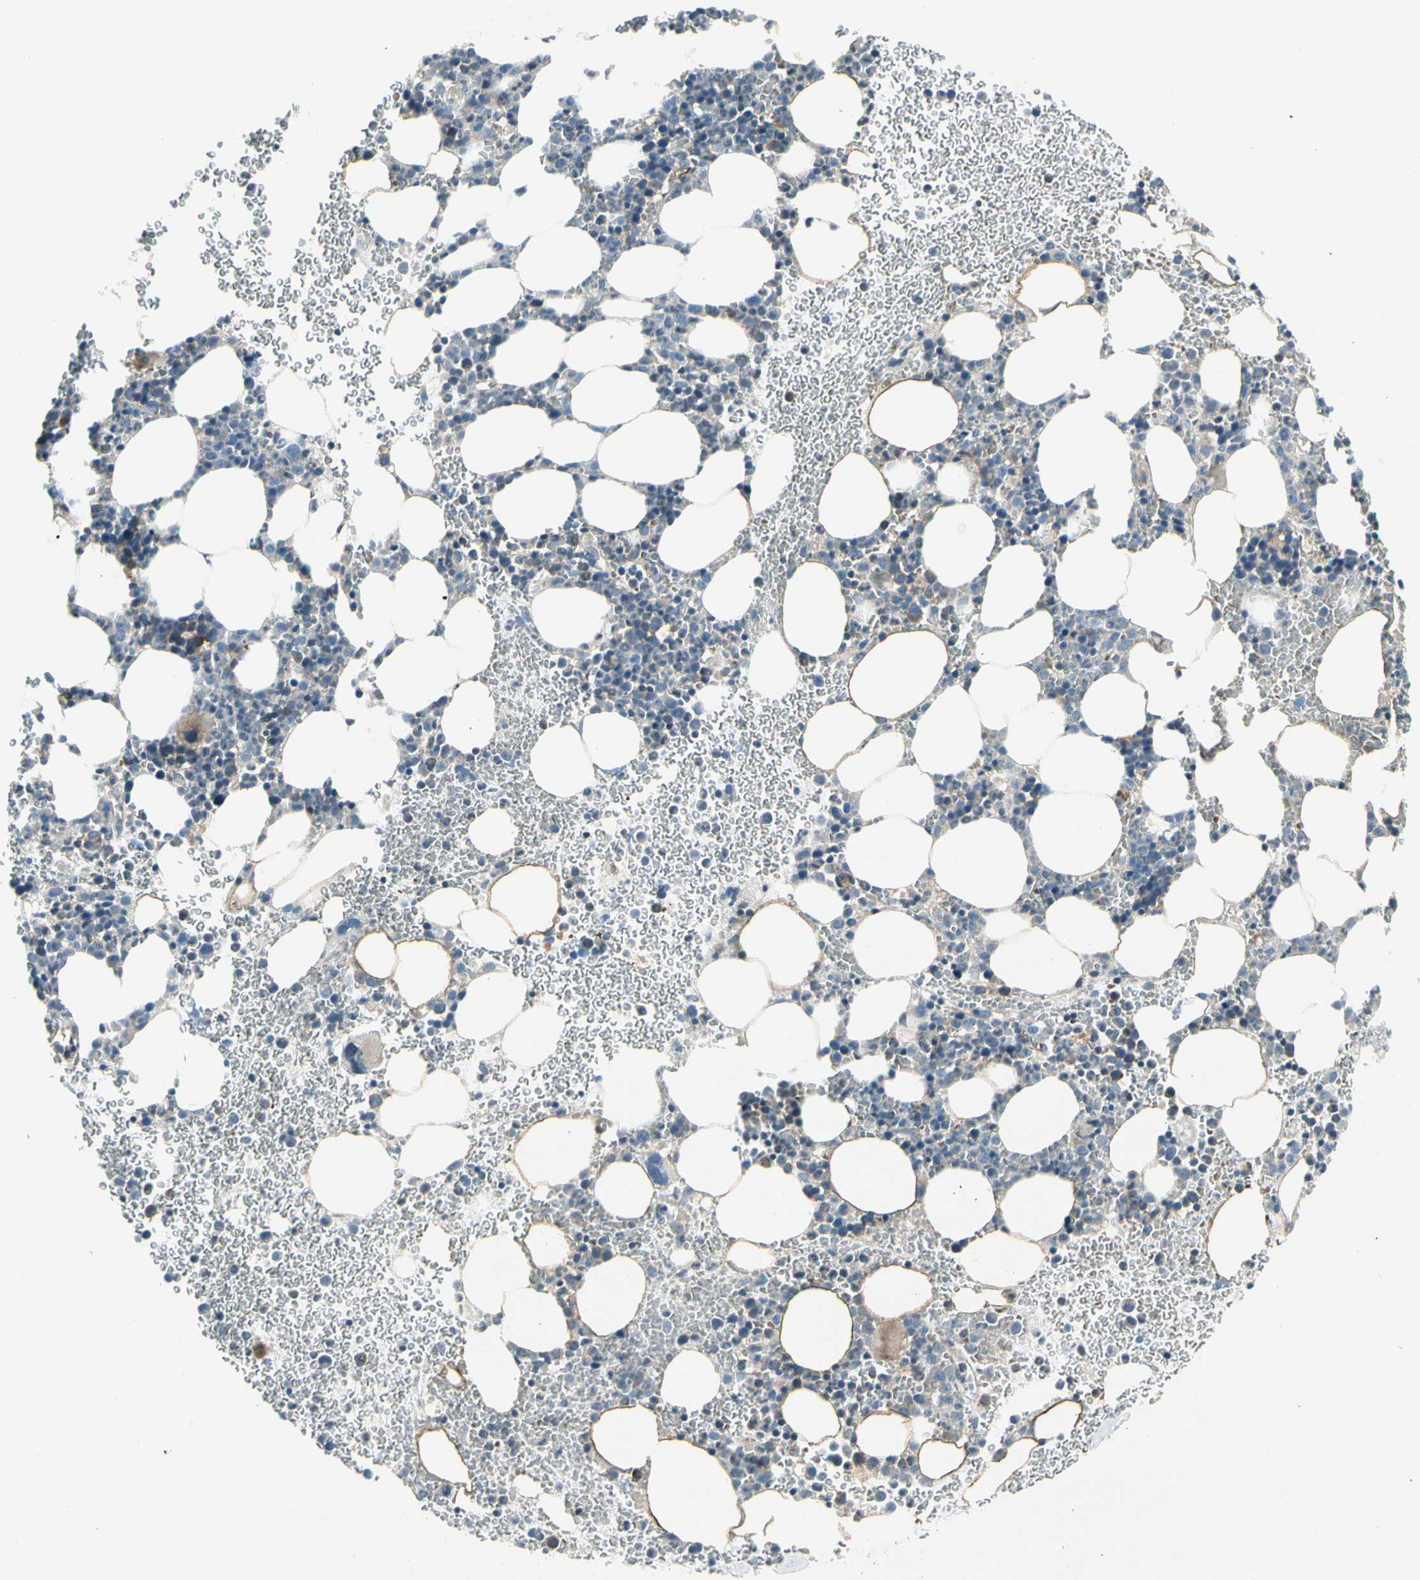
{"staining": {"intensity": "weak", "quantity": "25%-75%", "location": "cytoplasmic/membranous"}, "tissue": "bone marrow", "cell_type": "Hematopoietic cells", "image_type": "normal", "snomed": [{"axis": "morphology", "description": "Normal tissue, NOS"}, {"axis": "morphology", "description": "Inflammation, NOS"}, {"axis": "topography", "description": "Bone marrow"}], "caption": "Protein expression analysis of benign bone marrow reveals weak cytoplasmic/membranous expression in approximately 25%-75% of hematopoietic cells.", "gene": "PANK2", "patient": {"sex": "female", "age": 54}}